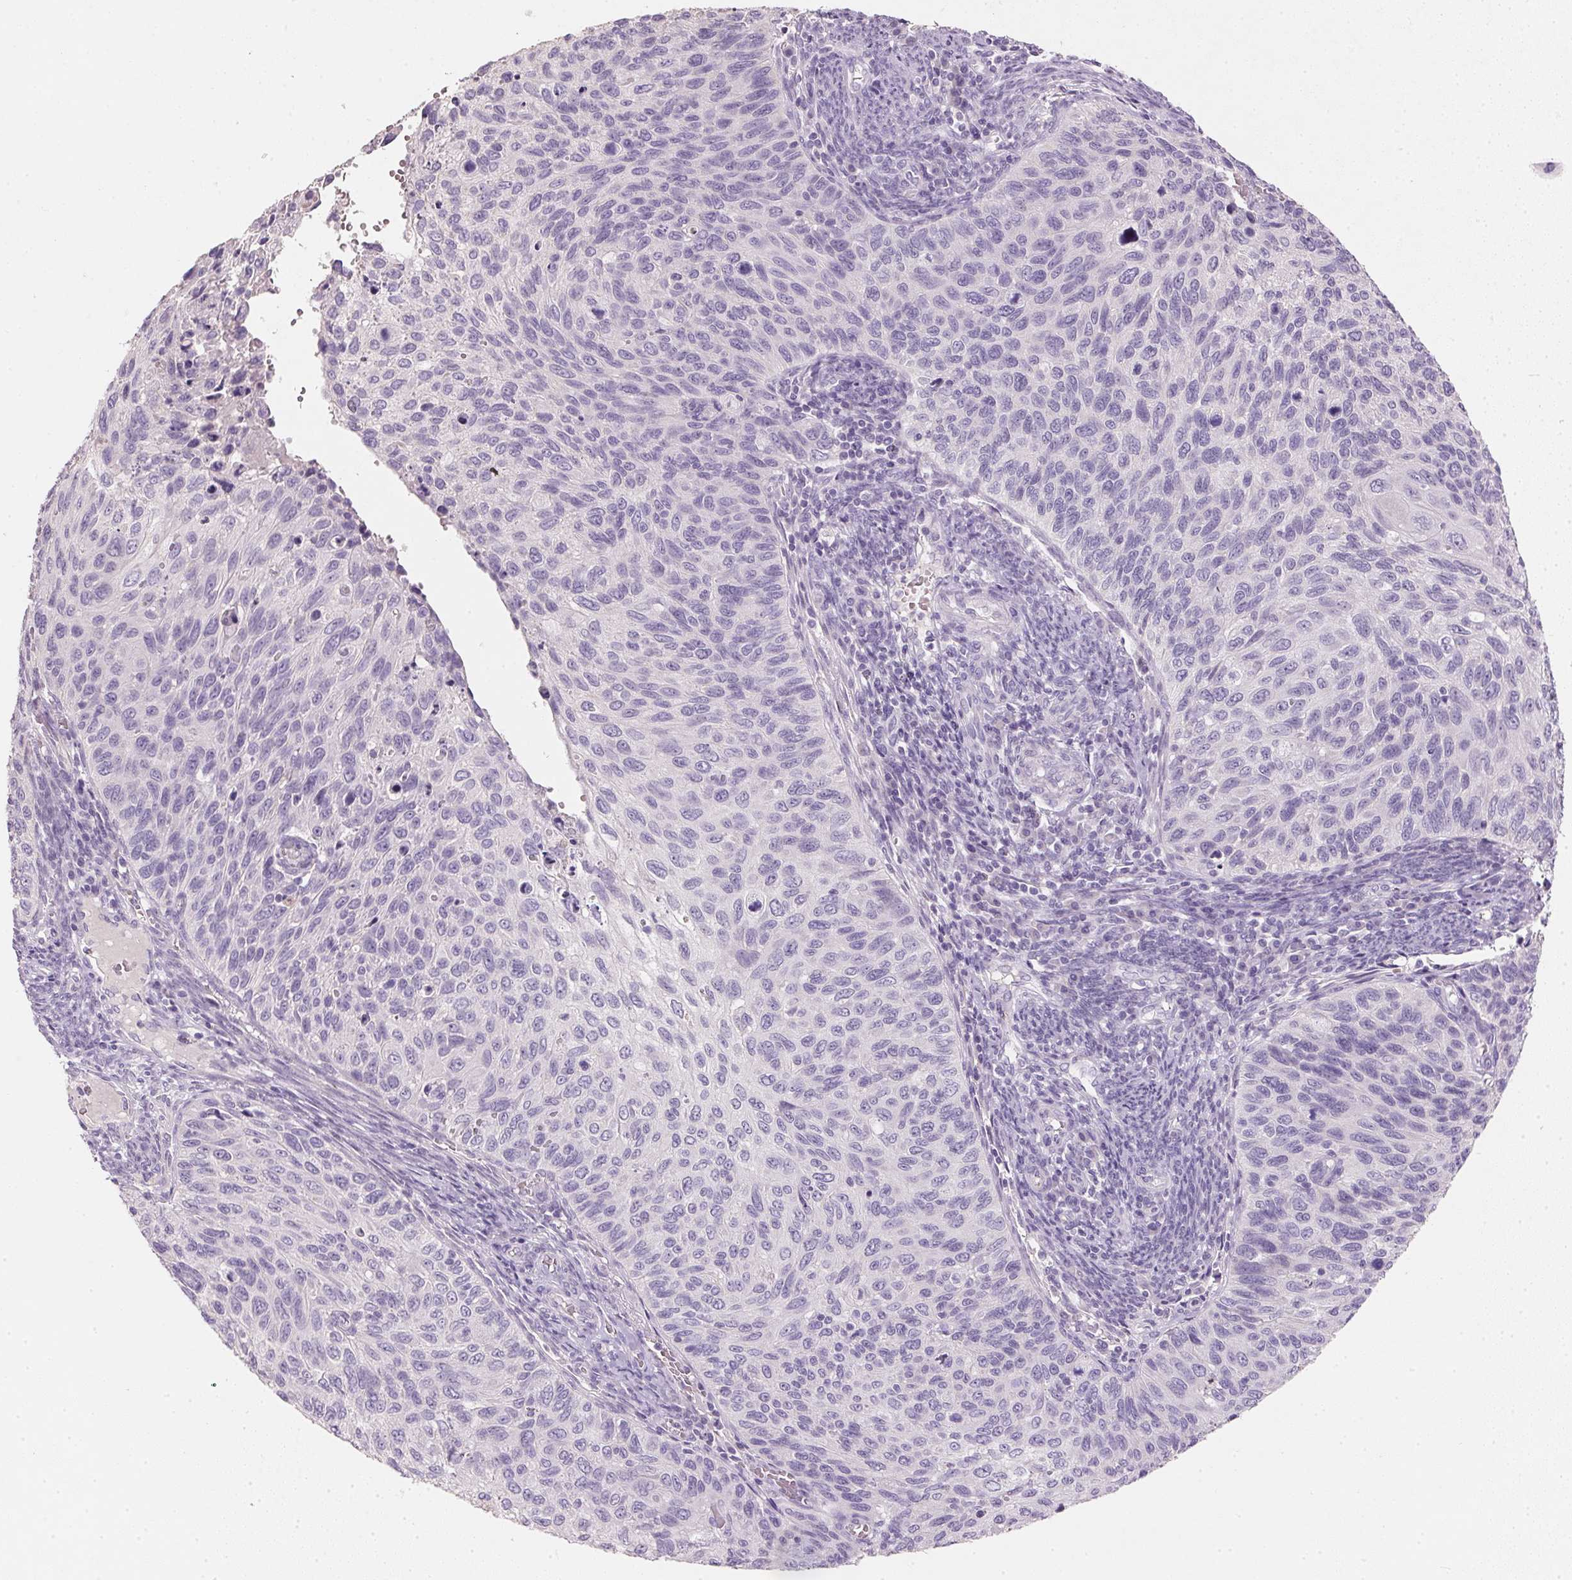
{"staining": {"intensity": "negative", "quantity": "none", "location": "none"}, "tissue": "cervical cancer", "cell_type": "Tumor cells", "image_type": "cancer", "snomed": [{"axis": "morphology", "description": "Squamous cell carcinoma, NOS"}, {"axis": "topography", "description": "Cervix"}], "caption": "Histopathology image shows no significant protein staining in tumor cells of cervical cancer (squamous cell carcinoma).", "gene": "HSD17B1", "patient": {"sex": "female", "age": 70}}